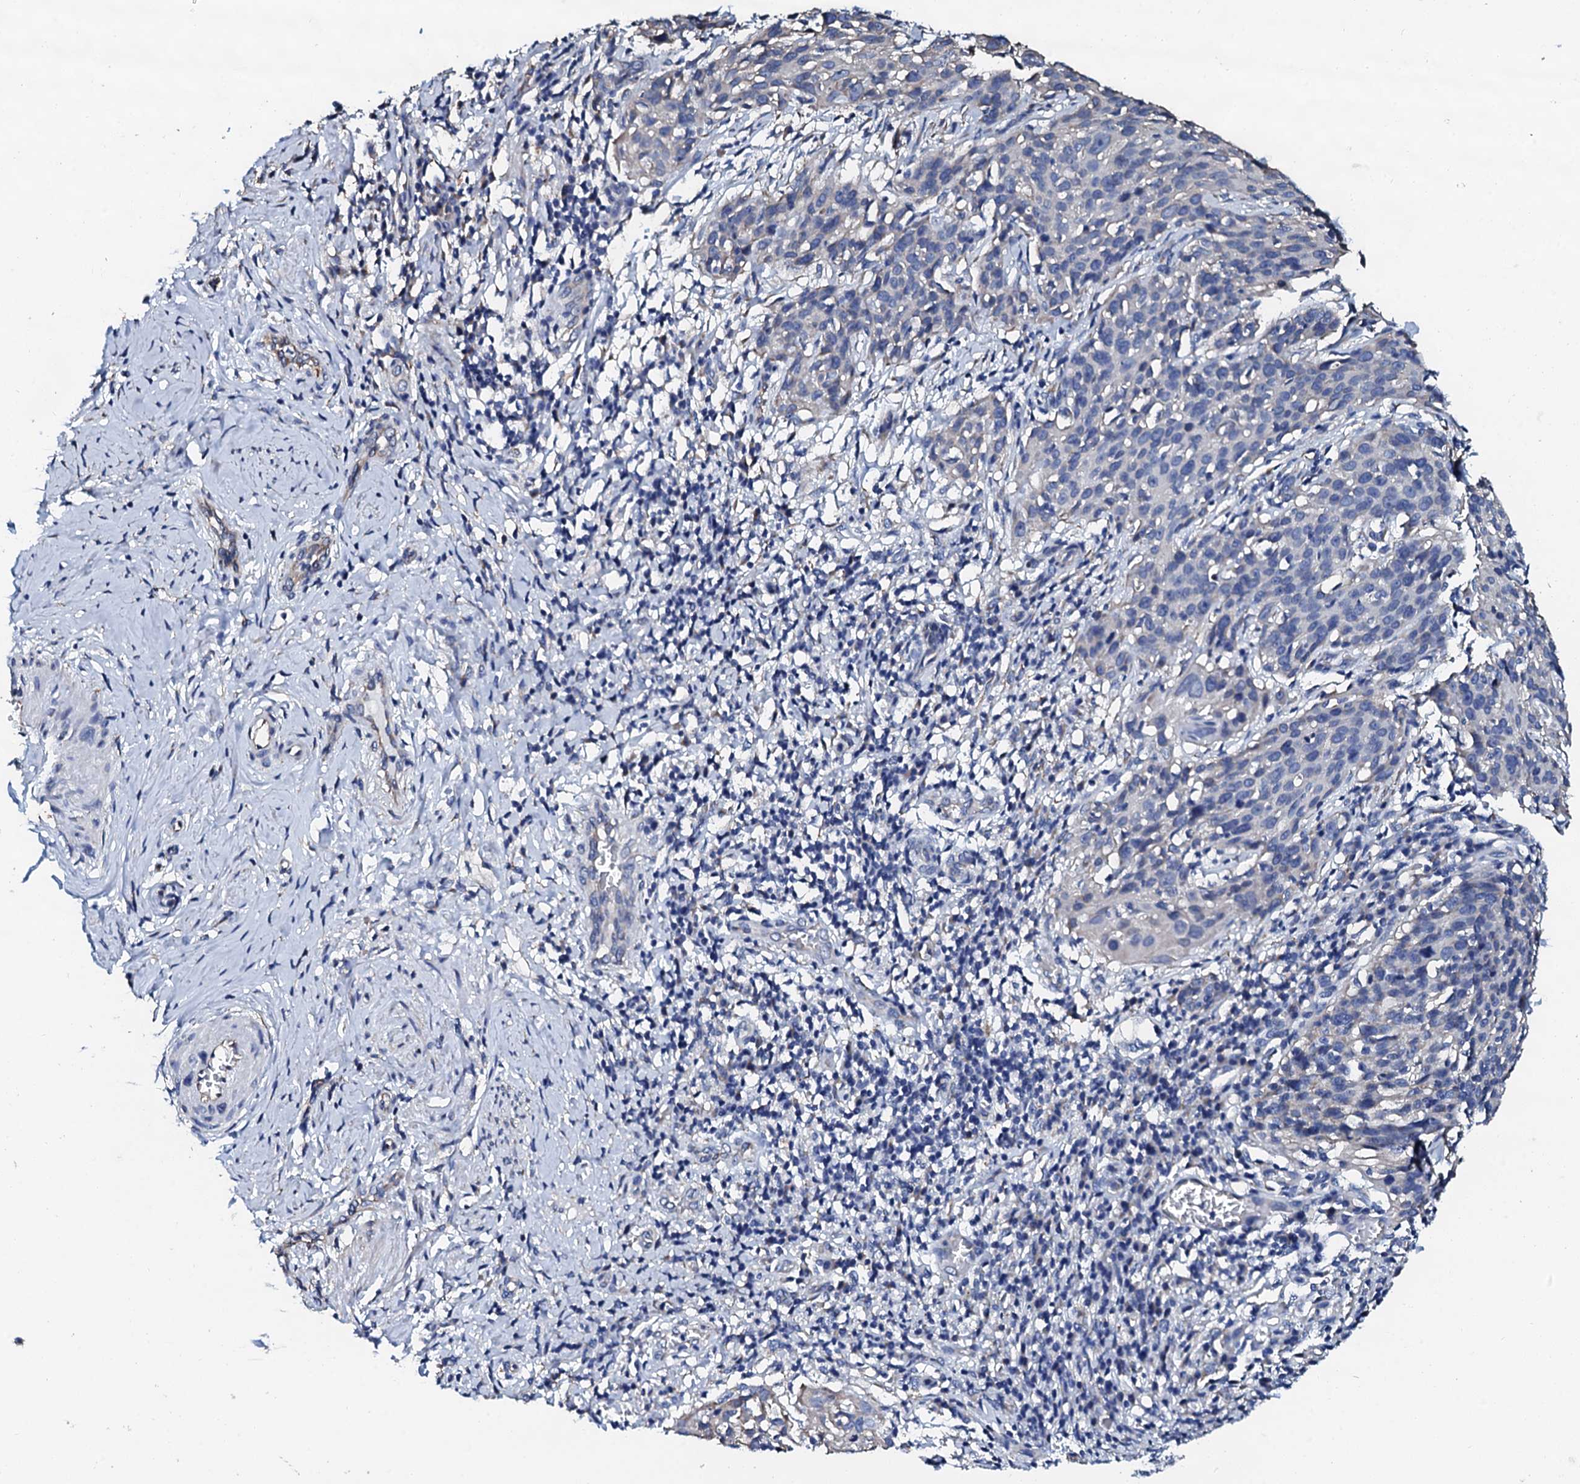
{"staining": {"intensity": "negative", "quantity": "none", "location": "none"}, "tissue": "cervical cancer", "cell_type": "Tumor cells", "image_type": "cancer", "snomed": [{"axis": "morphology", "description": "Squamous cell carcinoma, NOS"}, {"axis": "topography", "description": "Cervix"}], "caption": "Immunohistochemistry photomicrograph of neoplastic tissue: human cervical cancer stained with DAB (3,3'-diaminobenzidine) reveals no significant protein expression in tumor cells. Nuclei are stained in blue.", "gene": "AKAP3", "patient": {"sex": "female", "age": 50}}